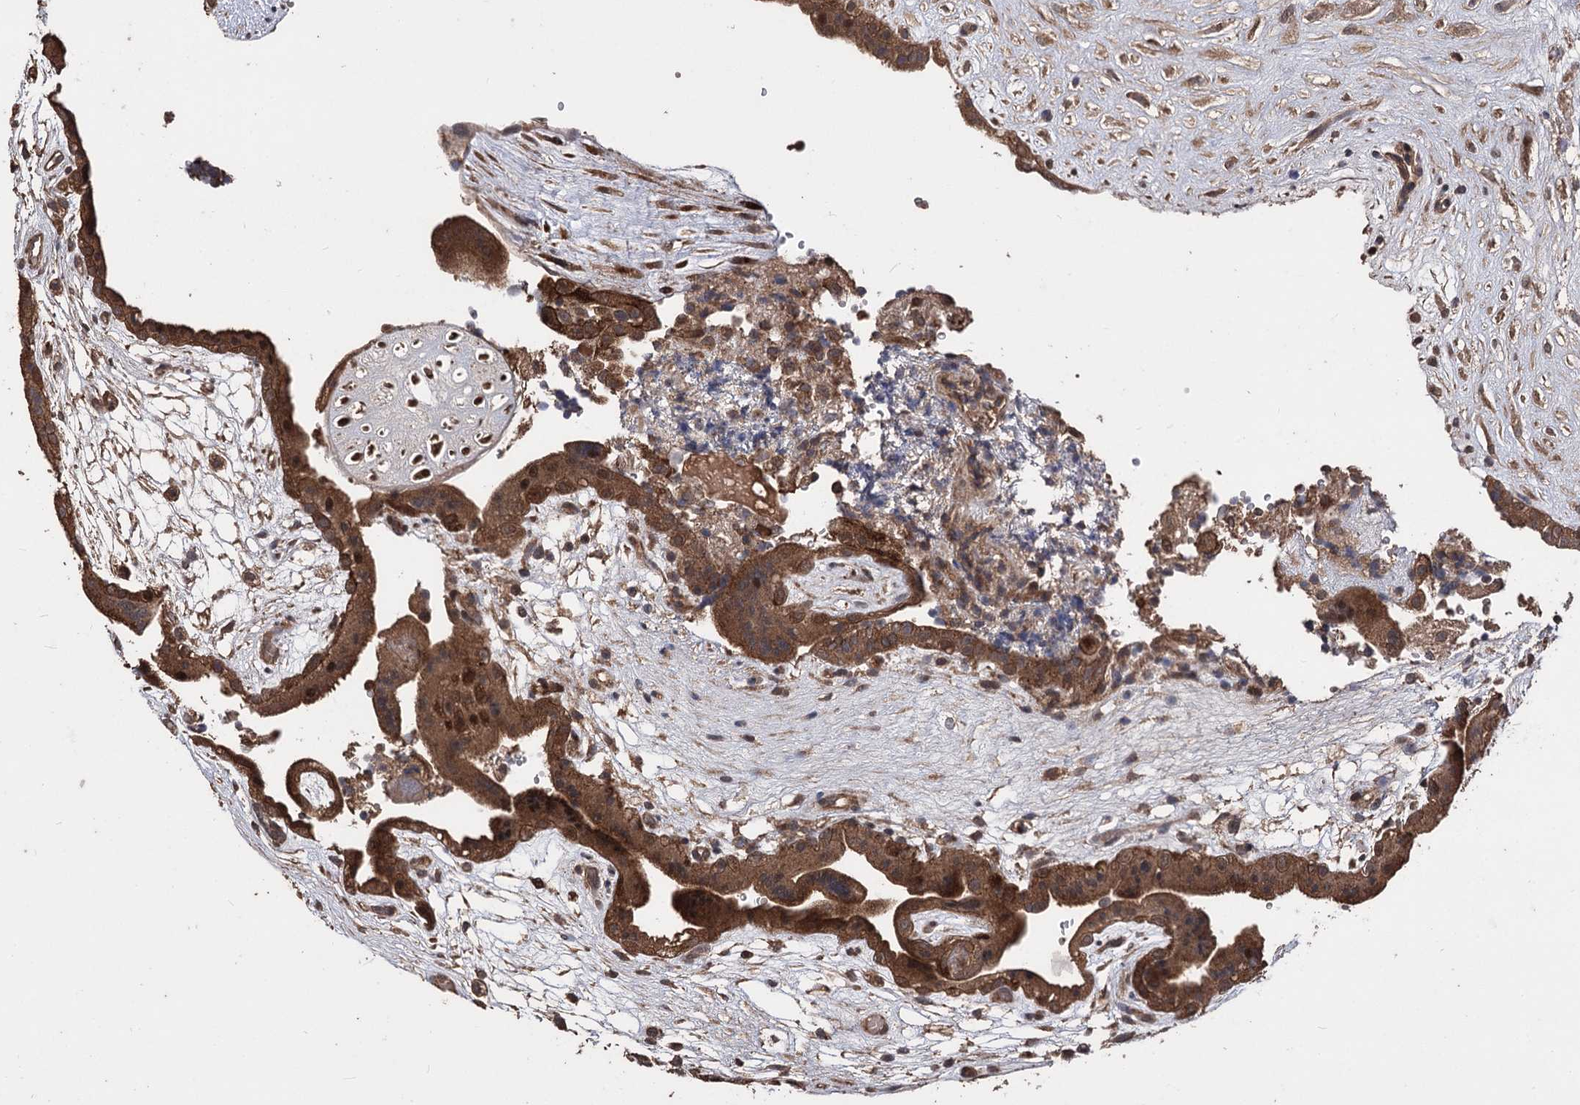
{"staining": {"intensity": "moderate", "quantity": ">75%", "location": "cytoplasmic/membranous"}, "tissue": "placenta", "cell_type": "Decidual cells", "image_type": "normal", "snomed": [{"axis": "morphology", "description": "Normal tissue, NOS"}, {"axis": "topography", "description": "Placenta"}], "caption": "About >75% of decidual cells in benign human placenta demonstrate moderate cytoplasmic/membranous protein positivity as visualized by brown immunohistochemical staining.", "gene": "RASSF3", "patient": {"sex": "female", "age": 18}}